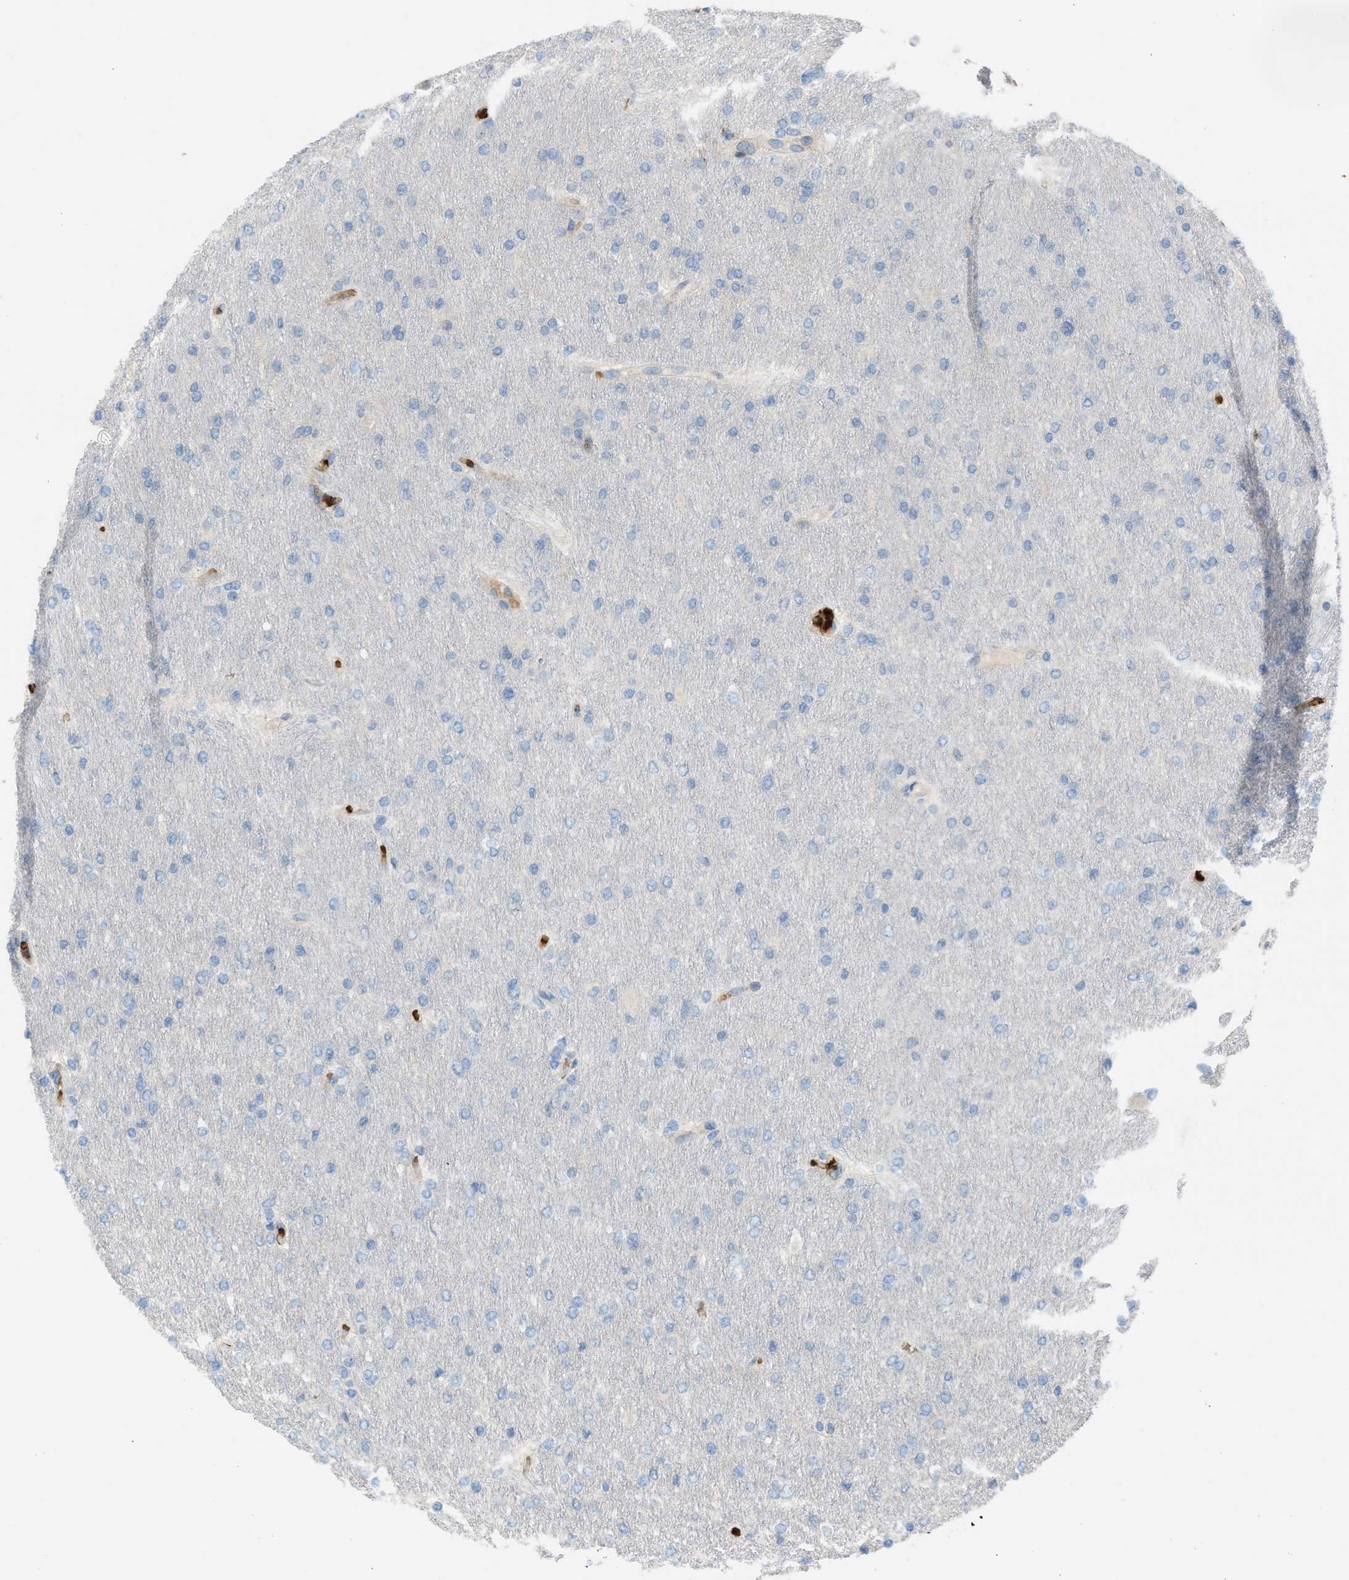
{"staining": {"intensity": "negative", "quantity": "none", "location": "none"}, "tissue": "glioma", "cell_type": "Tumor cells", "image_type": "cancer", "snomed": [{"axis": "morphology", "description": "Glioma, malignant, High grade"}, {"axis": "topography", "description": "Cerebral cortex"}], "caption": "Malignant glioma (high-grade) was stained to show a protein in brown. There is no significant expression in tumor cells.", "gene": "CFAP77", "patient": {"sex": "female", "age": 36}}